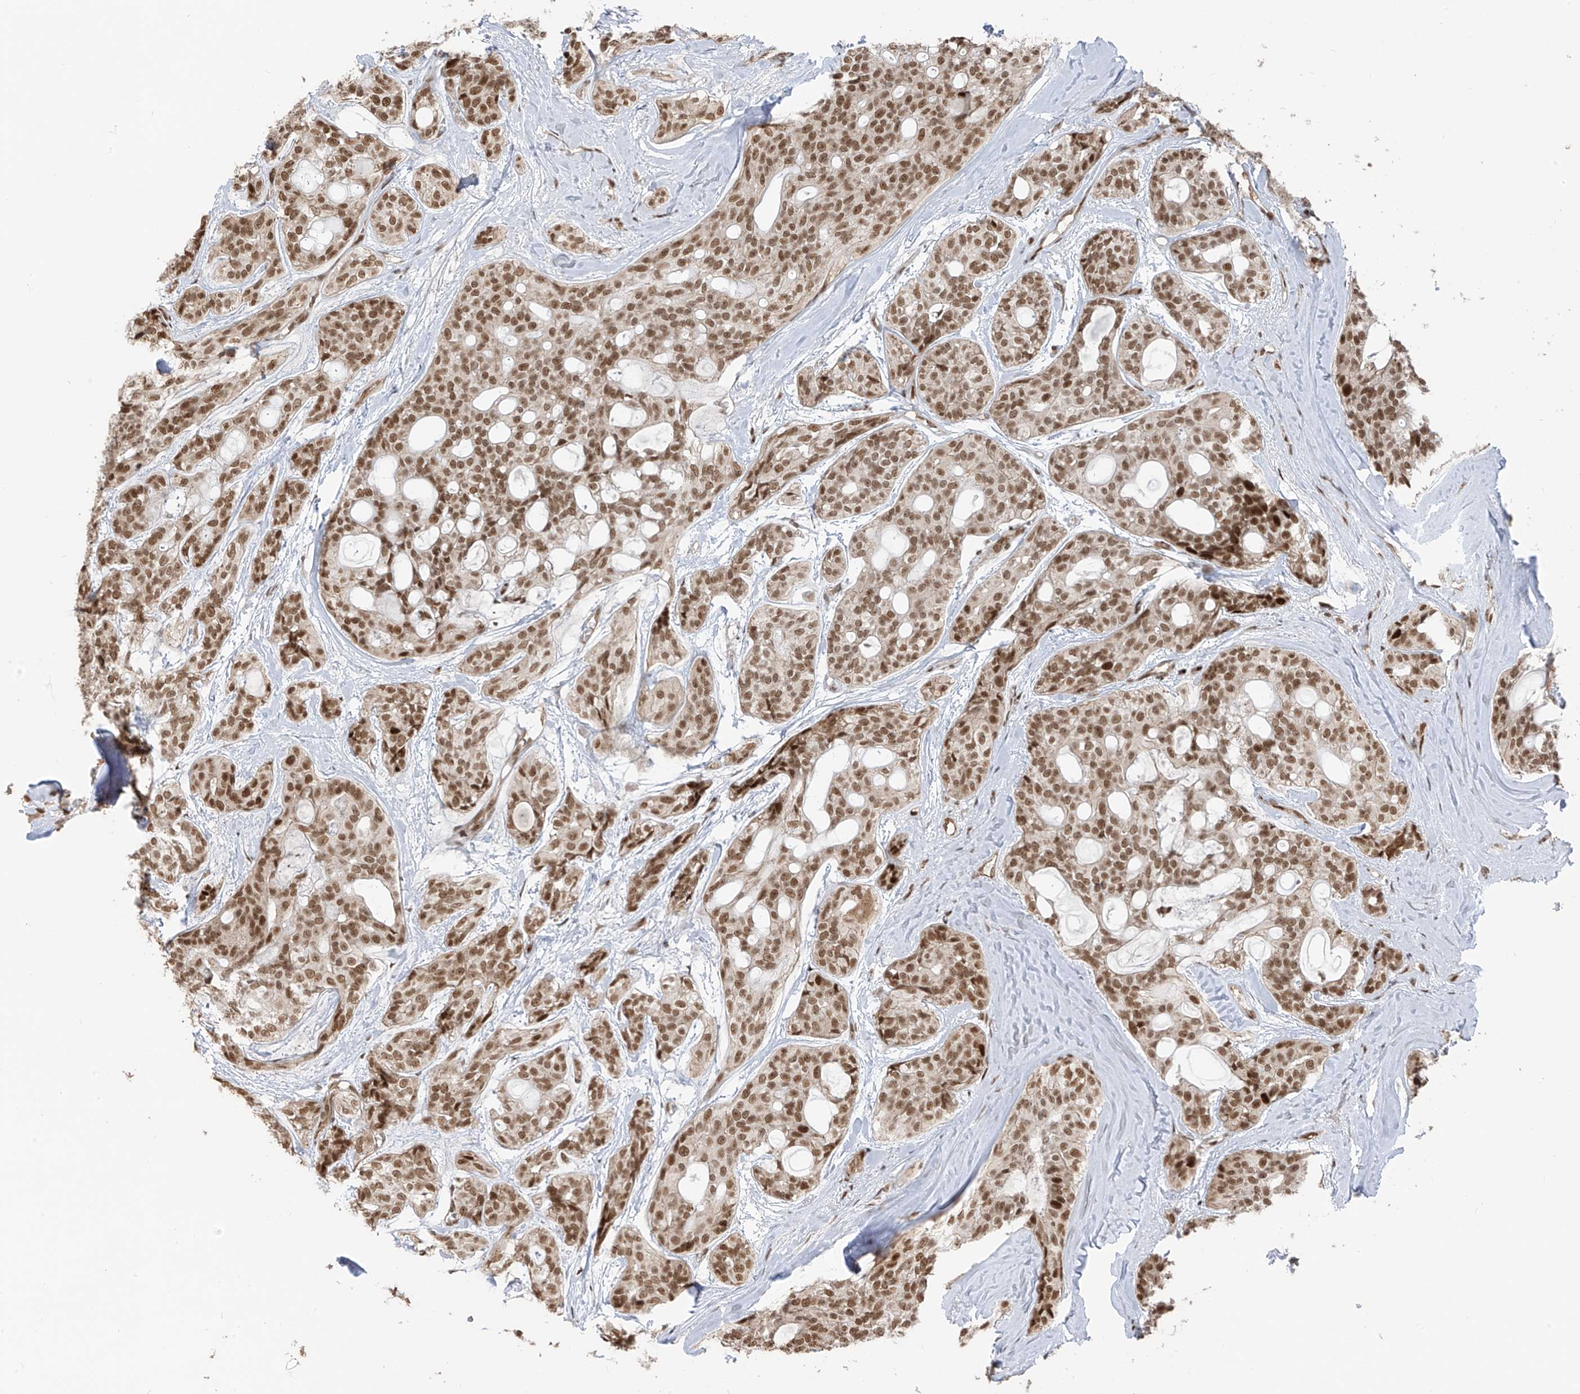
{"staining": {"intensity": "moderate", "quantity": ">75%", "location": "nuclear"}, "tissue": "head and neck cancer", "cell_type": "Tumor cells", "image_type": "cancer", "snomed": [{"axis": "morphology", "description": "Adenocarcinoma, NOS"}, {"axis": "topography", "description": "Head-Neck"}], "caption": "Tumor cells demonstrate medium levels of moderate nuclear positivity in about >75% of cells in adenocarcinoma (head and neck). (Stains: DAB in brown, nuclei in blue, Microscopy: brightfield microscopy at high magnification).", "gene": "ARHGEF3", "patient": {"sex": "male", "age": 66}}